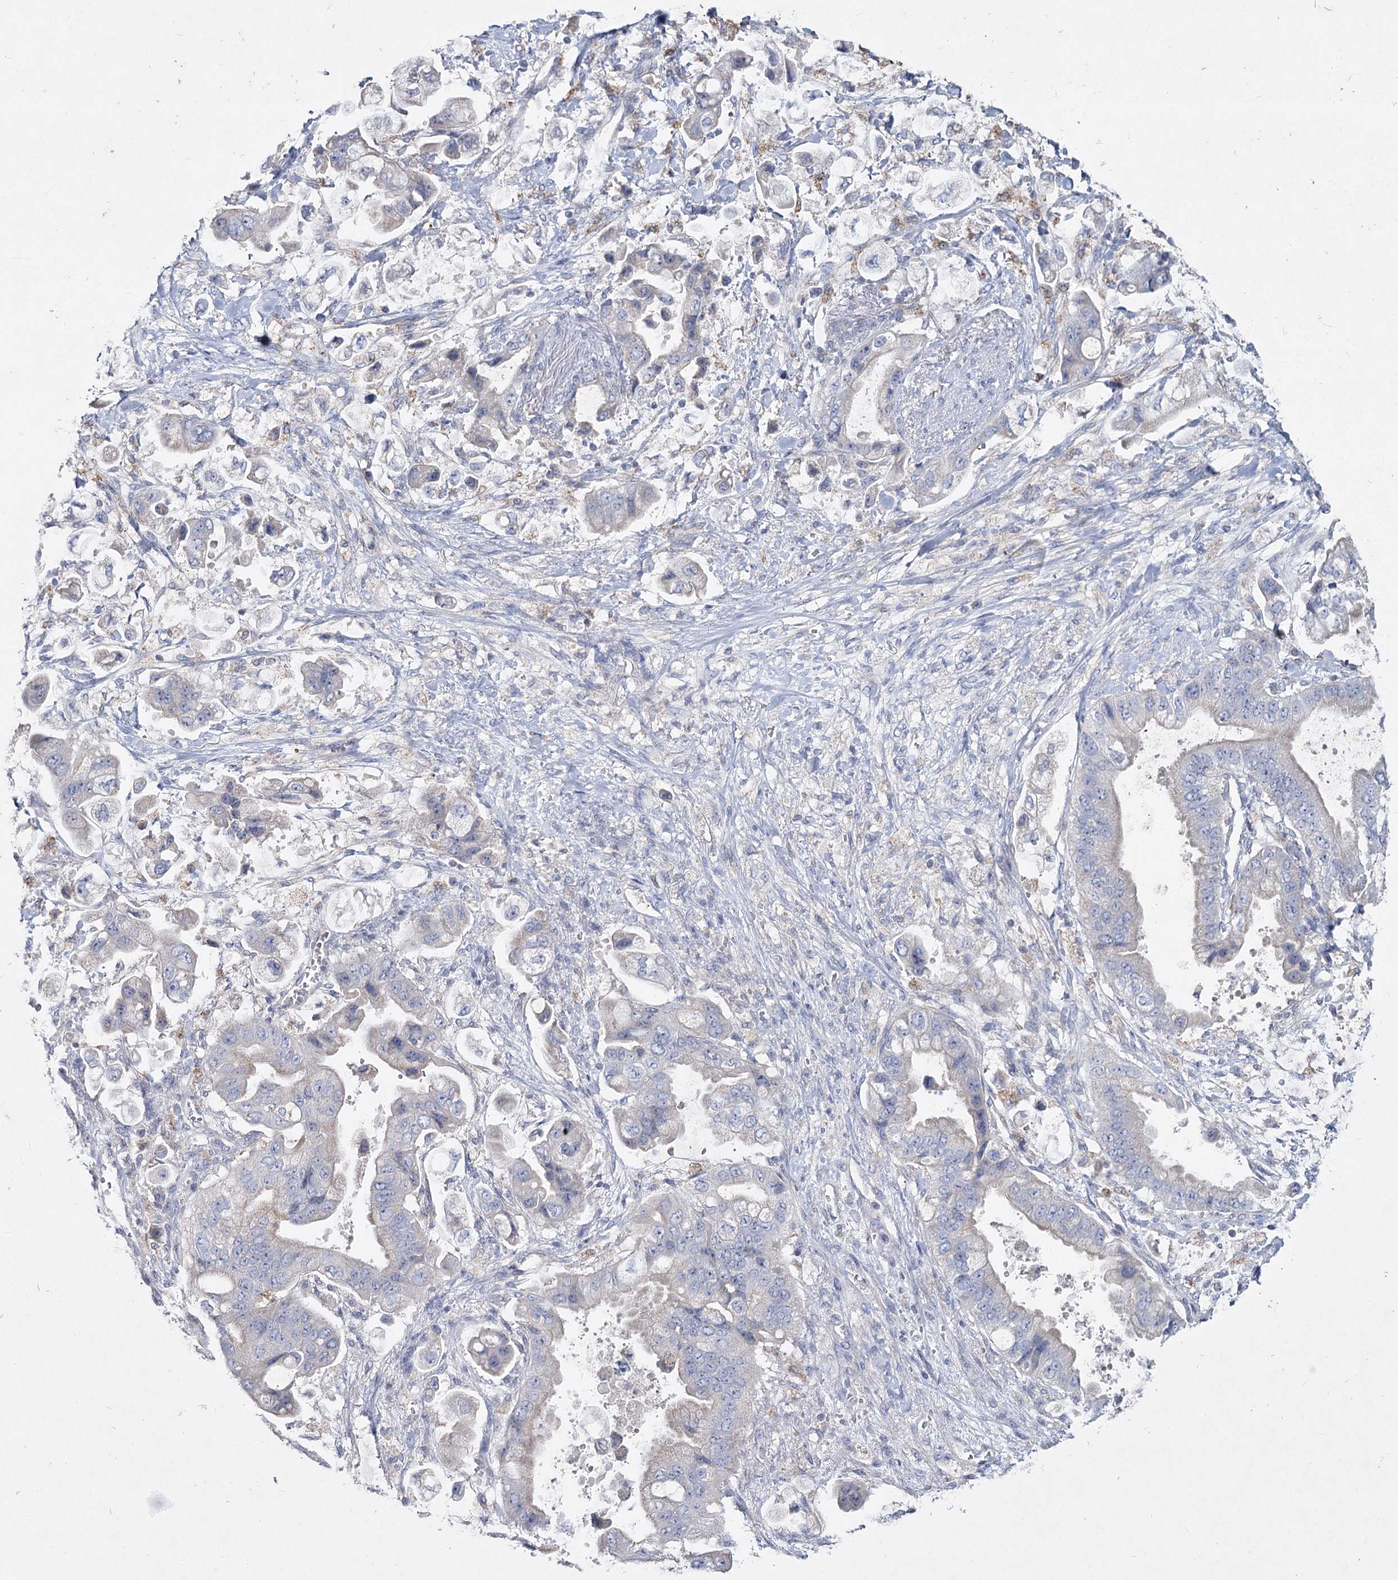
{"staining": {"intensity": "negative", "quantity": "none", "location": "none"}, "tissue": "stomach cancer", "cell_type": "Tumor cells", "image_type": "cancer", "snomed": [{"axis": "morphology", "description": "Adenocarcinoma, NOS"}, {"axis": "topography", "description": "Stomach"}], "caption": "High magnification brightfield microscopy of stomach adenocarcinoma stained with DAB (brown) and counterstained with hematoxylin (blue): tumor cells show no significant staining.", "gene": "TMEM187", "patient": {"sex": "male", "age": 62}}